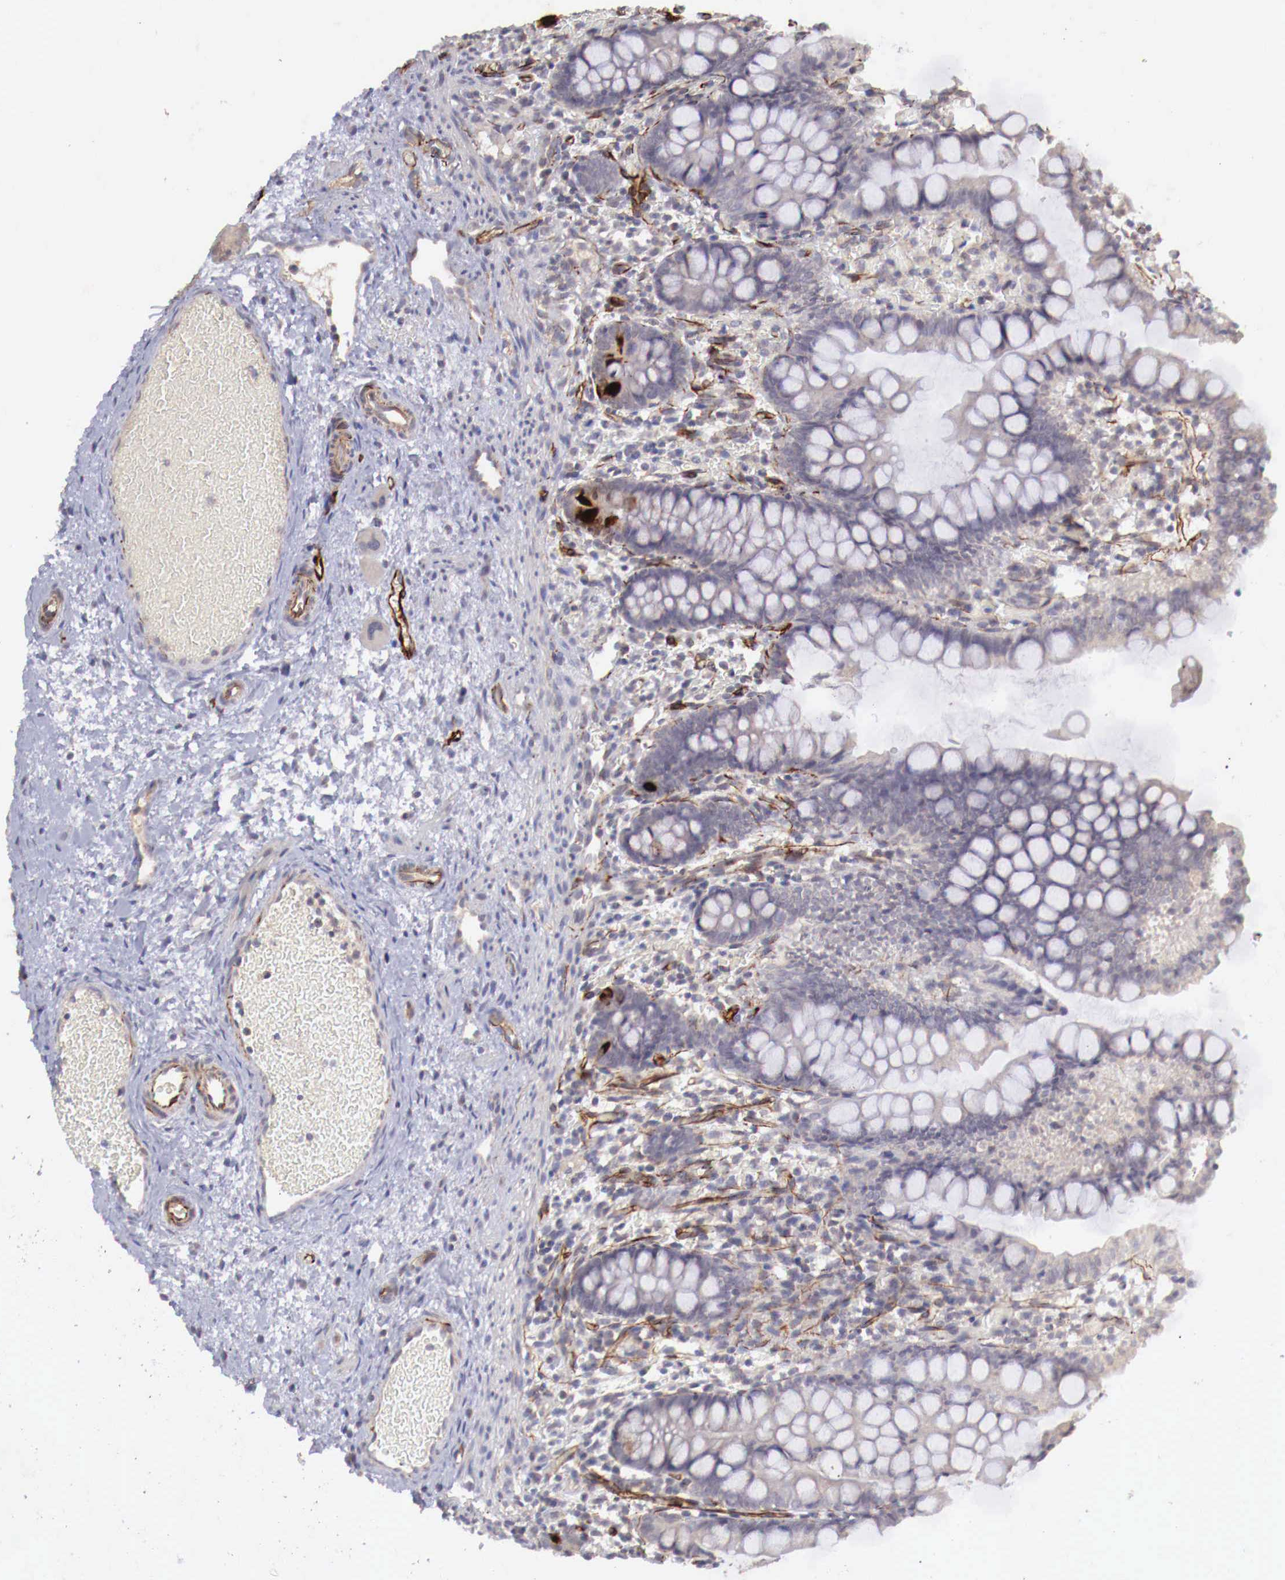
{"staining": {"intensity": "moderate", "quantity": "<25%", "location": "nuclear"}, "tissue": "small intestine", "cell_type": "Glandular cells", "image_type": "normal", "snomed": [{"axis": "morphology", "description": "Normal tissue, NOS"}, {"axis": "topography", "description": "Small intestine"}], "caption": "The micrograph exhibits staining of unremarkable small intestine, revealing moderate nuclear protein staining (brown color) within glandular cells.", "gene": "WT1", "patient": {"sex": "male", "age": 1}}